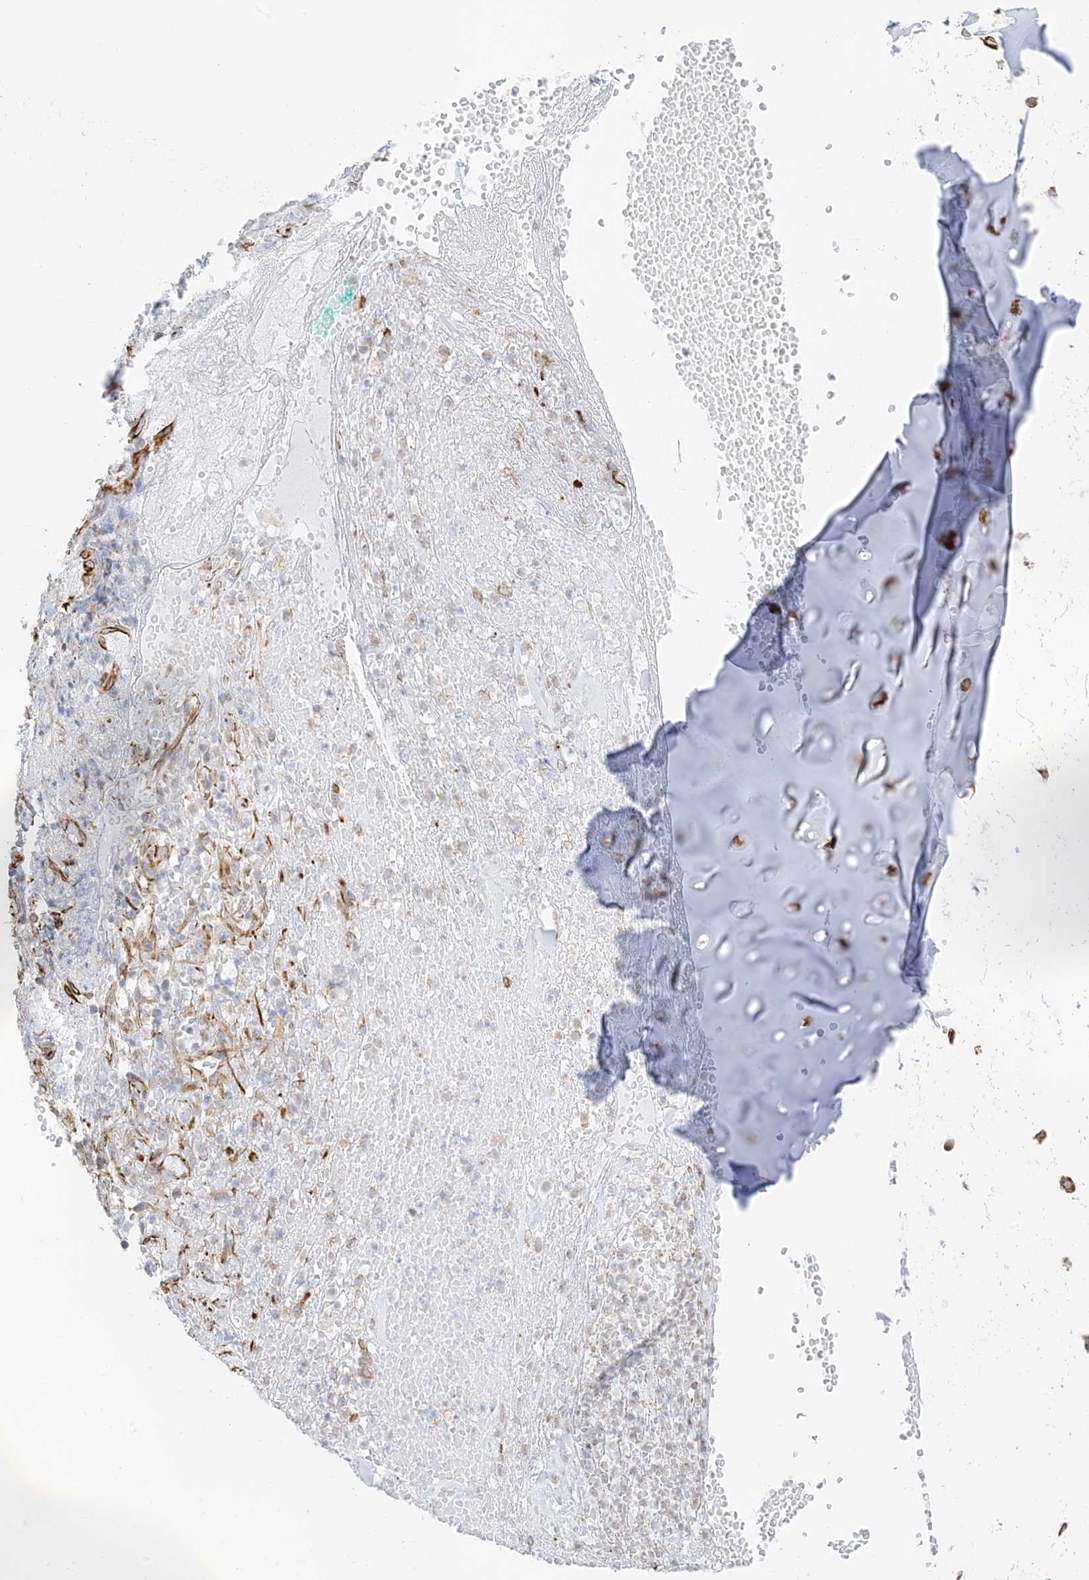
{"staining": {"intensity": "moderate", "quantity": "25%-75%", "location": "cytoplasmic/membranous"}, "tissue": "adipose tissue", "cell_type": "Adipocytes", "image_type": "normal", "snomed": [{"axis": "morphology", "description": "Normal tissue, NOS"}, {"axis": "morphology", "description": "Basal cell carcinoma"}, {"axis": "topography", "description": "Cartilage tissue"}, {"axis": "topography", "description": "Nasopharynx"}, {"axis": "topography", "description": "Oral tissue"}], "caption": "An immunohistochemistry (IHC) micrograph of normal tissue is shown. Protein staining in brown shows moderate cytoplasmic/membranous positivity in adipose tissue within adipocytes.", "gene": "PID1", "patient": {"sex": "female", "age": 77}}